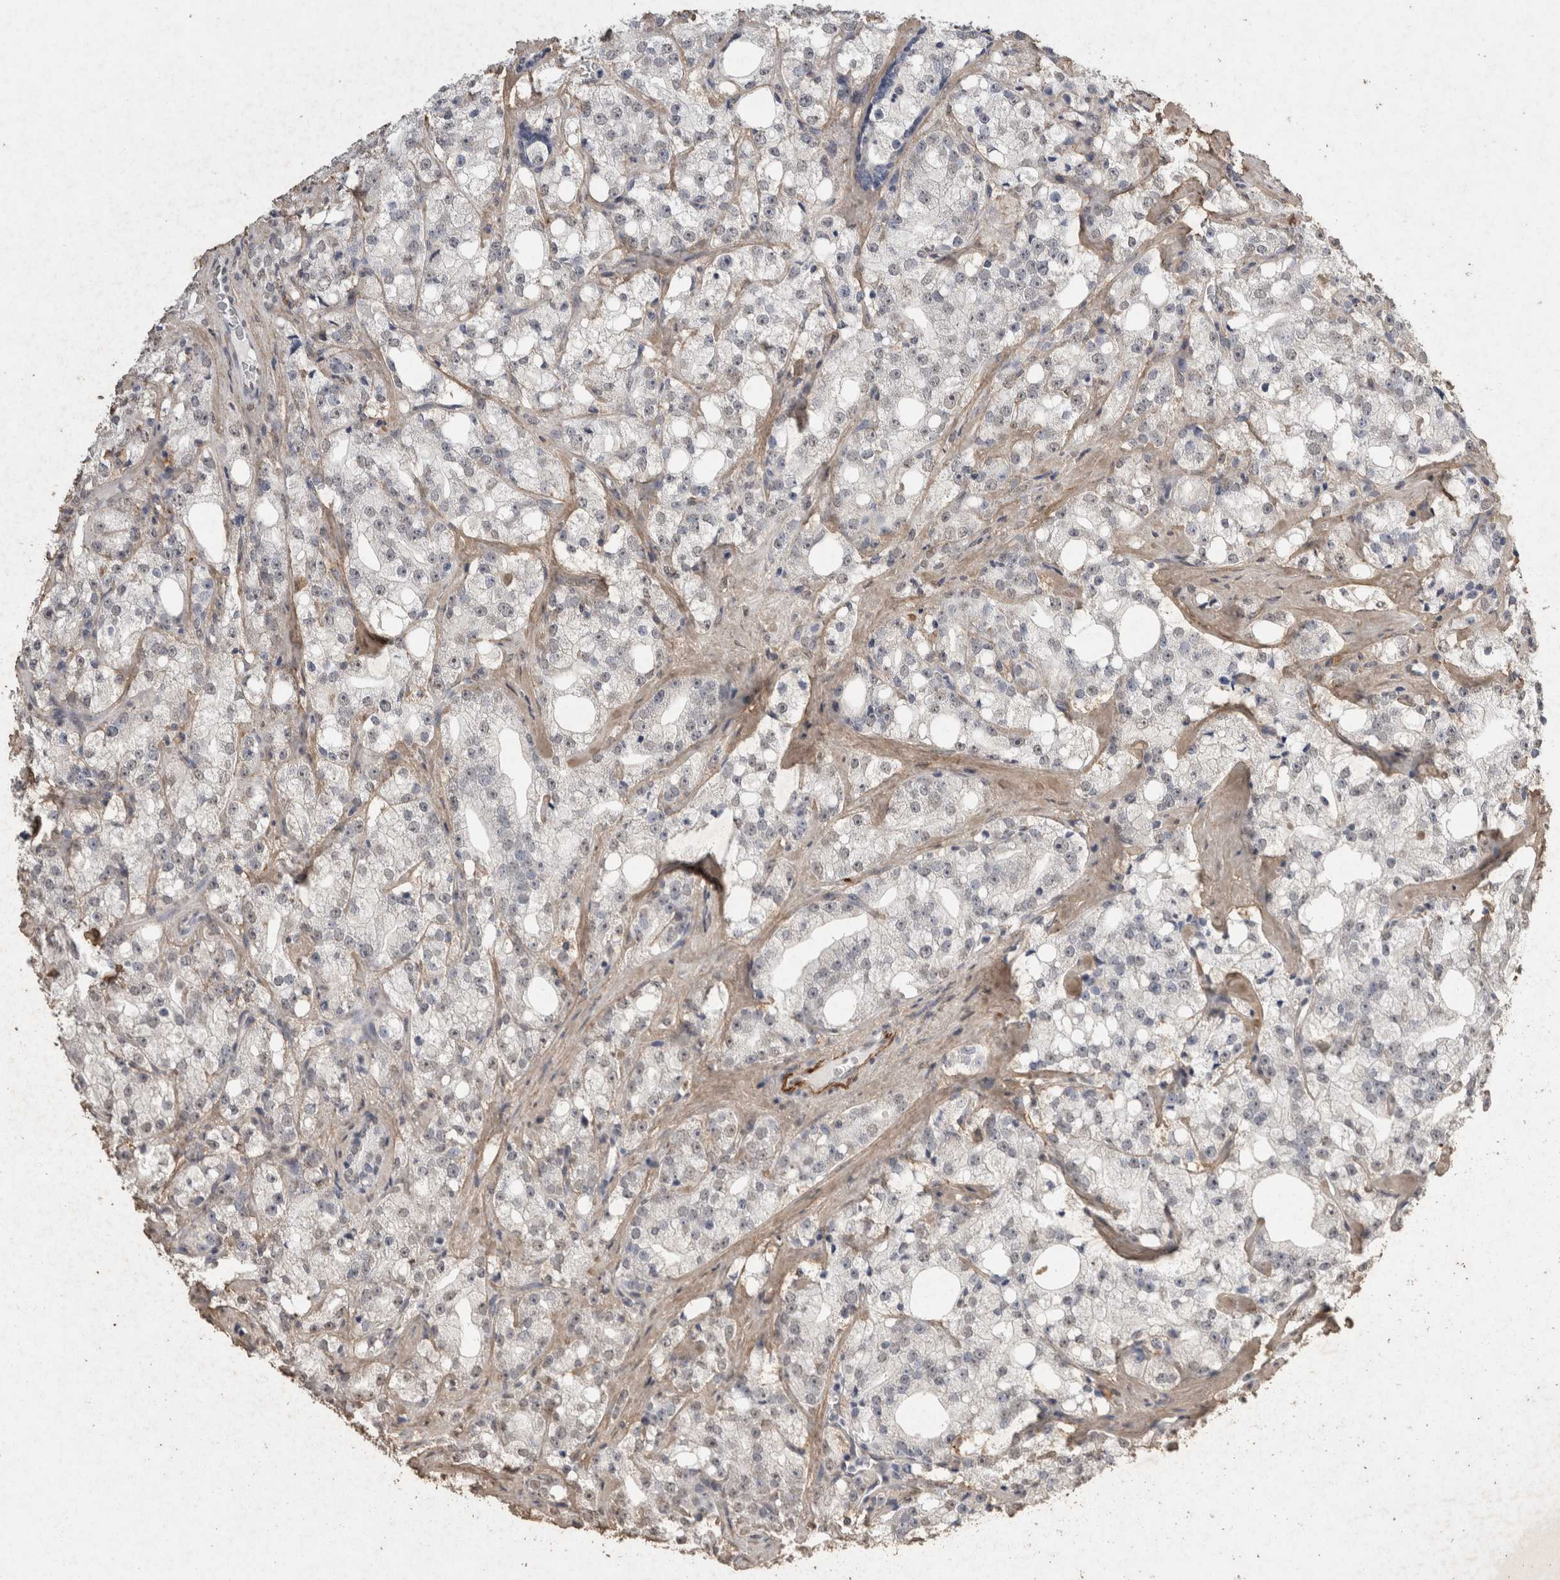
{"staining": {"intensity": "negative", "quantity": "none", "location": "none"}, "tissue": "prostate cancer", "cell_type": "Tumor cells", "image_type": "cancer", "snomed": [{"axis": "morphology", "description": "Adenocarcinoma, High grade"}, {"axis": "topography", "description": "Prostate"}], "caption": "Immunohistochemistry (IHC) image of prostate cancer stained for a protein (brown), which shows no positivity in tumor cells. (DAB IHC visualized using brightfield microscopy, high magnification).", "gene": "C1QTNF5", "patient": {"sex": "male", "age": 64}}